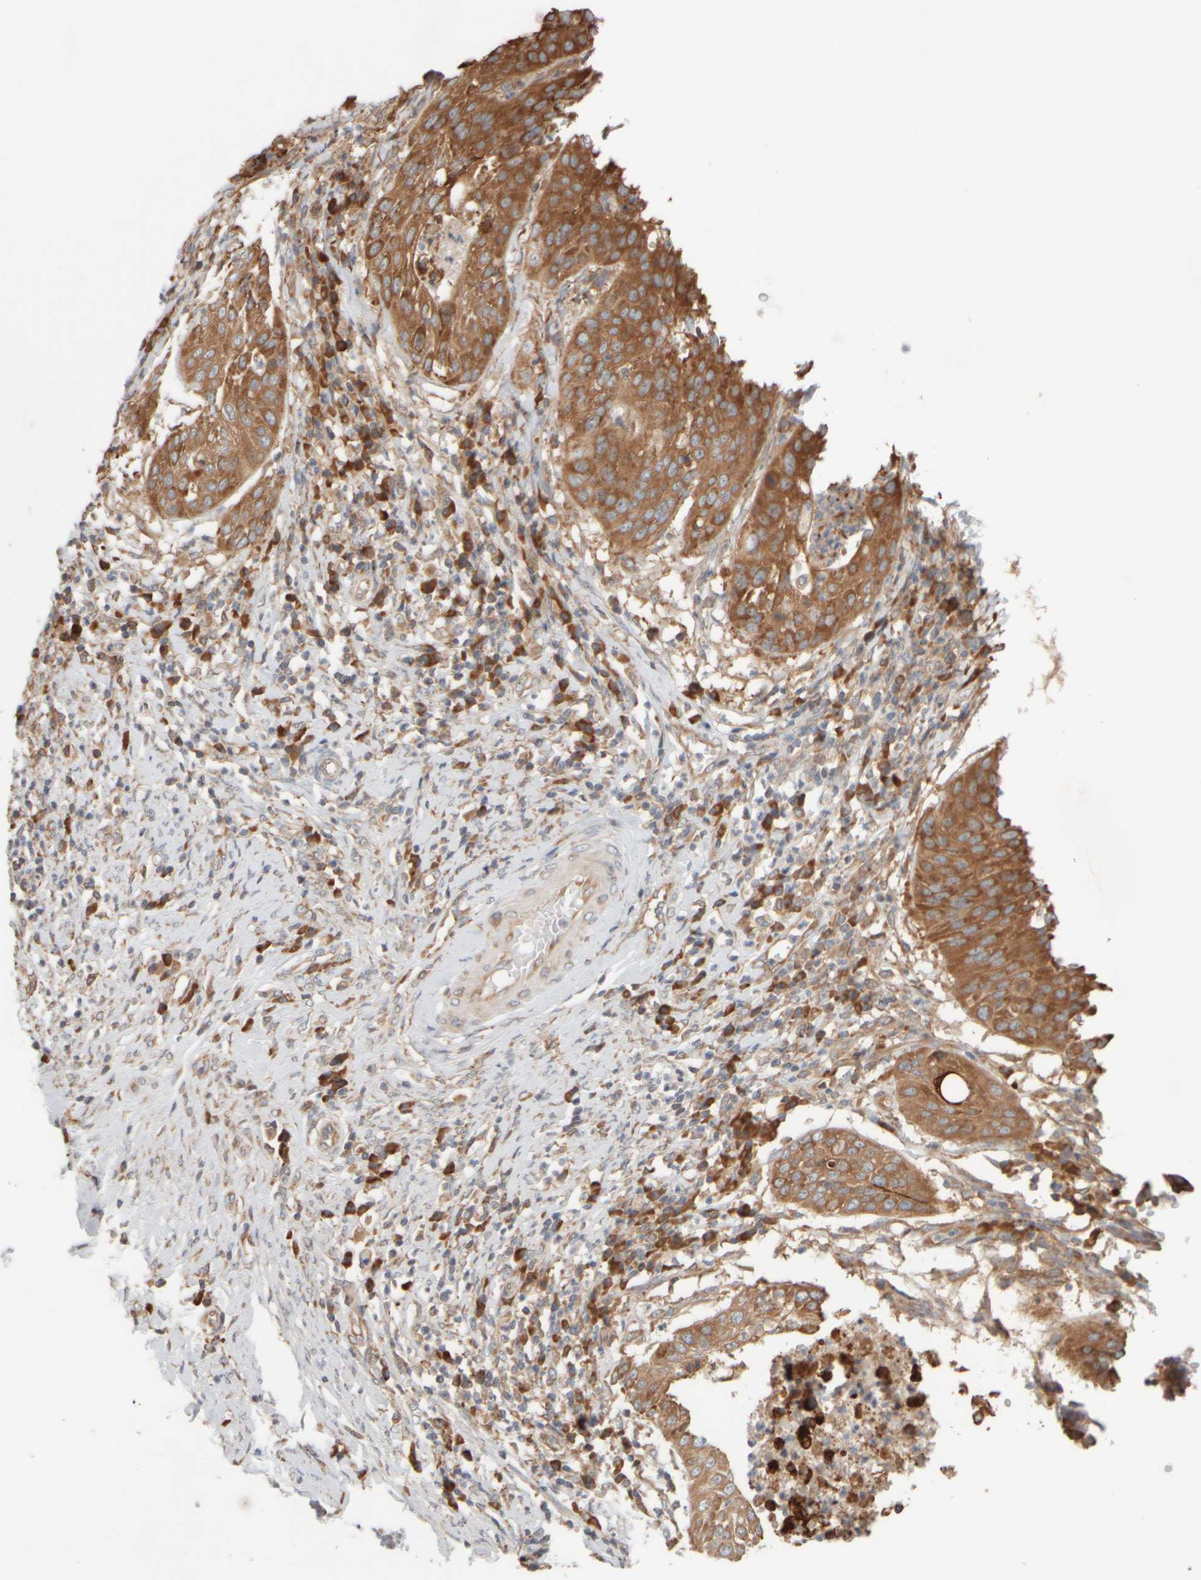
{"staining": {"intensity": "moderate", "quantity": ">75%", "location": "cytoplasmic/membranous"}, "tissue": "cervical cancer", "cell_type": "Tumor cells", "image_type": "cancer", "snomed": [{"axis": "morphology", "description": "Normal tissue, NOS"}, {"axis": "morphology", "description": "Squamous cell carcinoma, NOS"}, {"axis": "topography", "description": "Cervix"}], "caption": "DAB immunohistochemical staining of cervical cancer (squamous cell carcinoma) shows moderate cytoplasmic/membranous protein expression in about >75% of tumor cells.", "gene": "EIF2B3", "patient": {"sex": "female", "age": 39}}